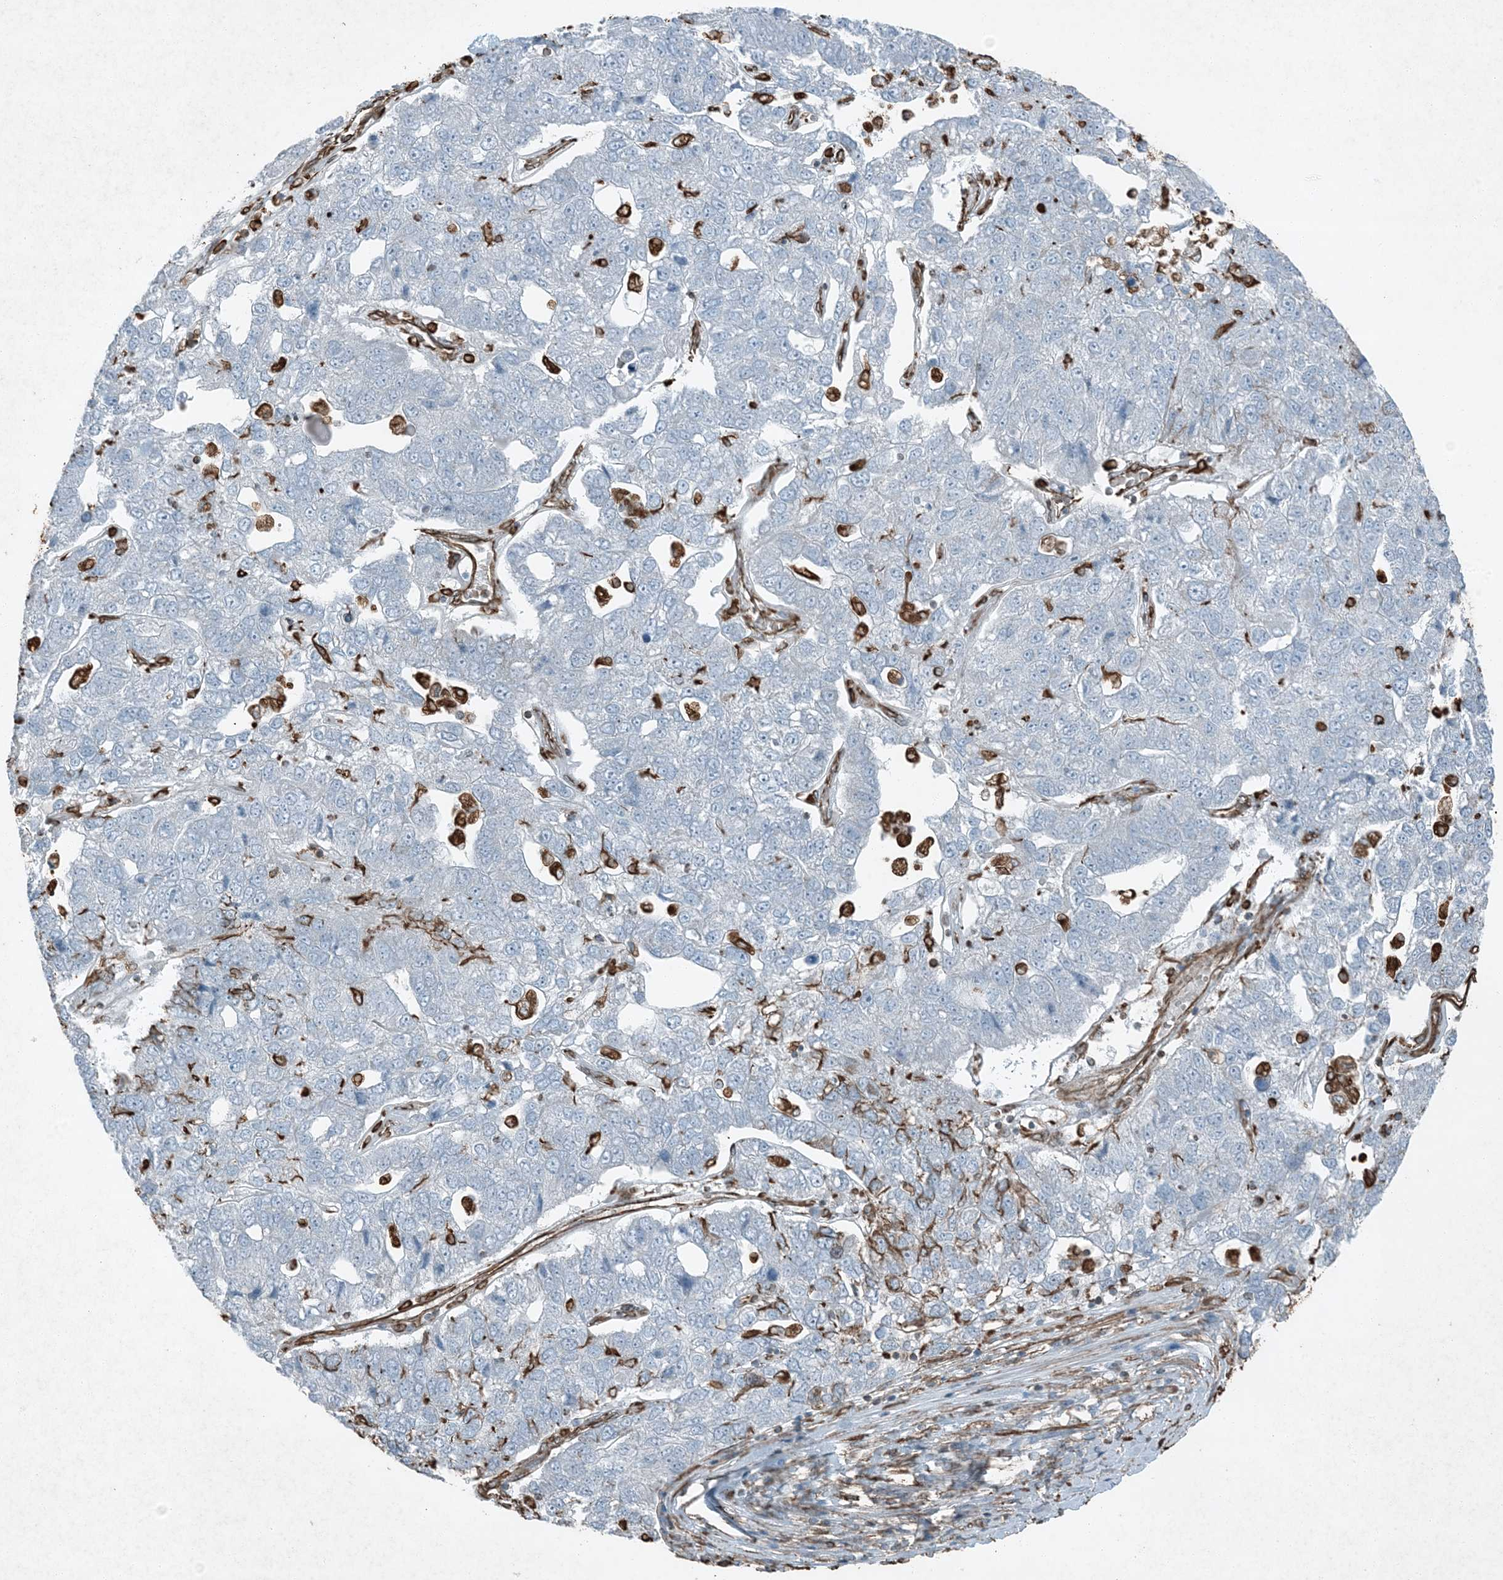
{"staining": {"intensity": "negative", "quantity": "none", "location": "none"}, "tissue": "pancreatic cancer", "cell_type": "Tumor cells", "image_type": "cancer", "snomed": [{"axis": "morphology", "description": "Adenocarcinoma, NOS"}, {"axis": "topography", "description": "Pancreas"}], "caption": "Tumor cells show no significant protein positivity in pancreatic cancer (adenocarcinoma). Nuclei are stained in blue.", "gene": "RYK", "patient": {"sex": "female", "age": 61}}